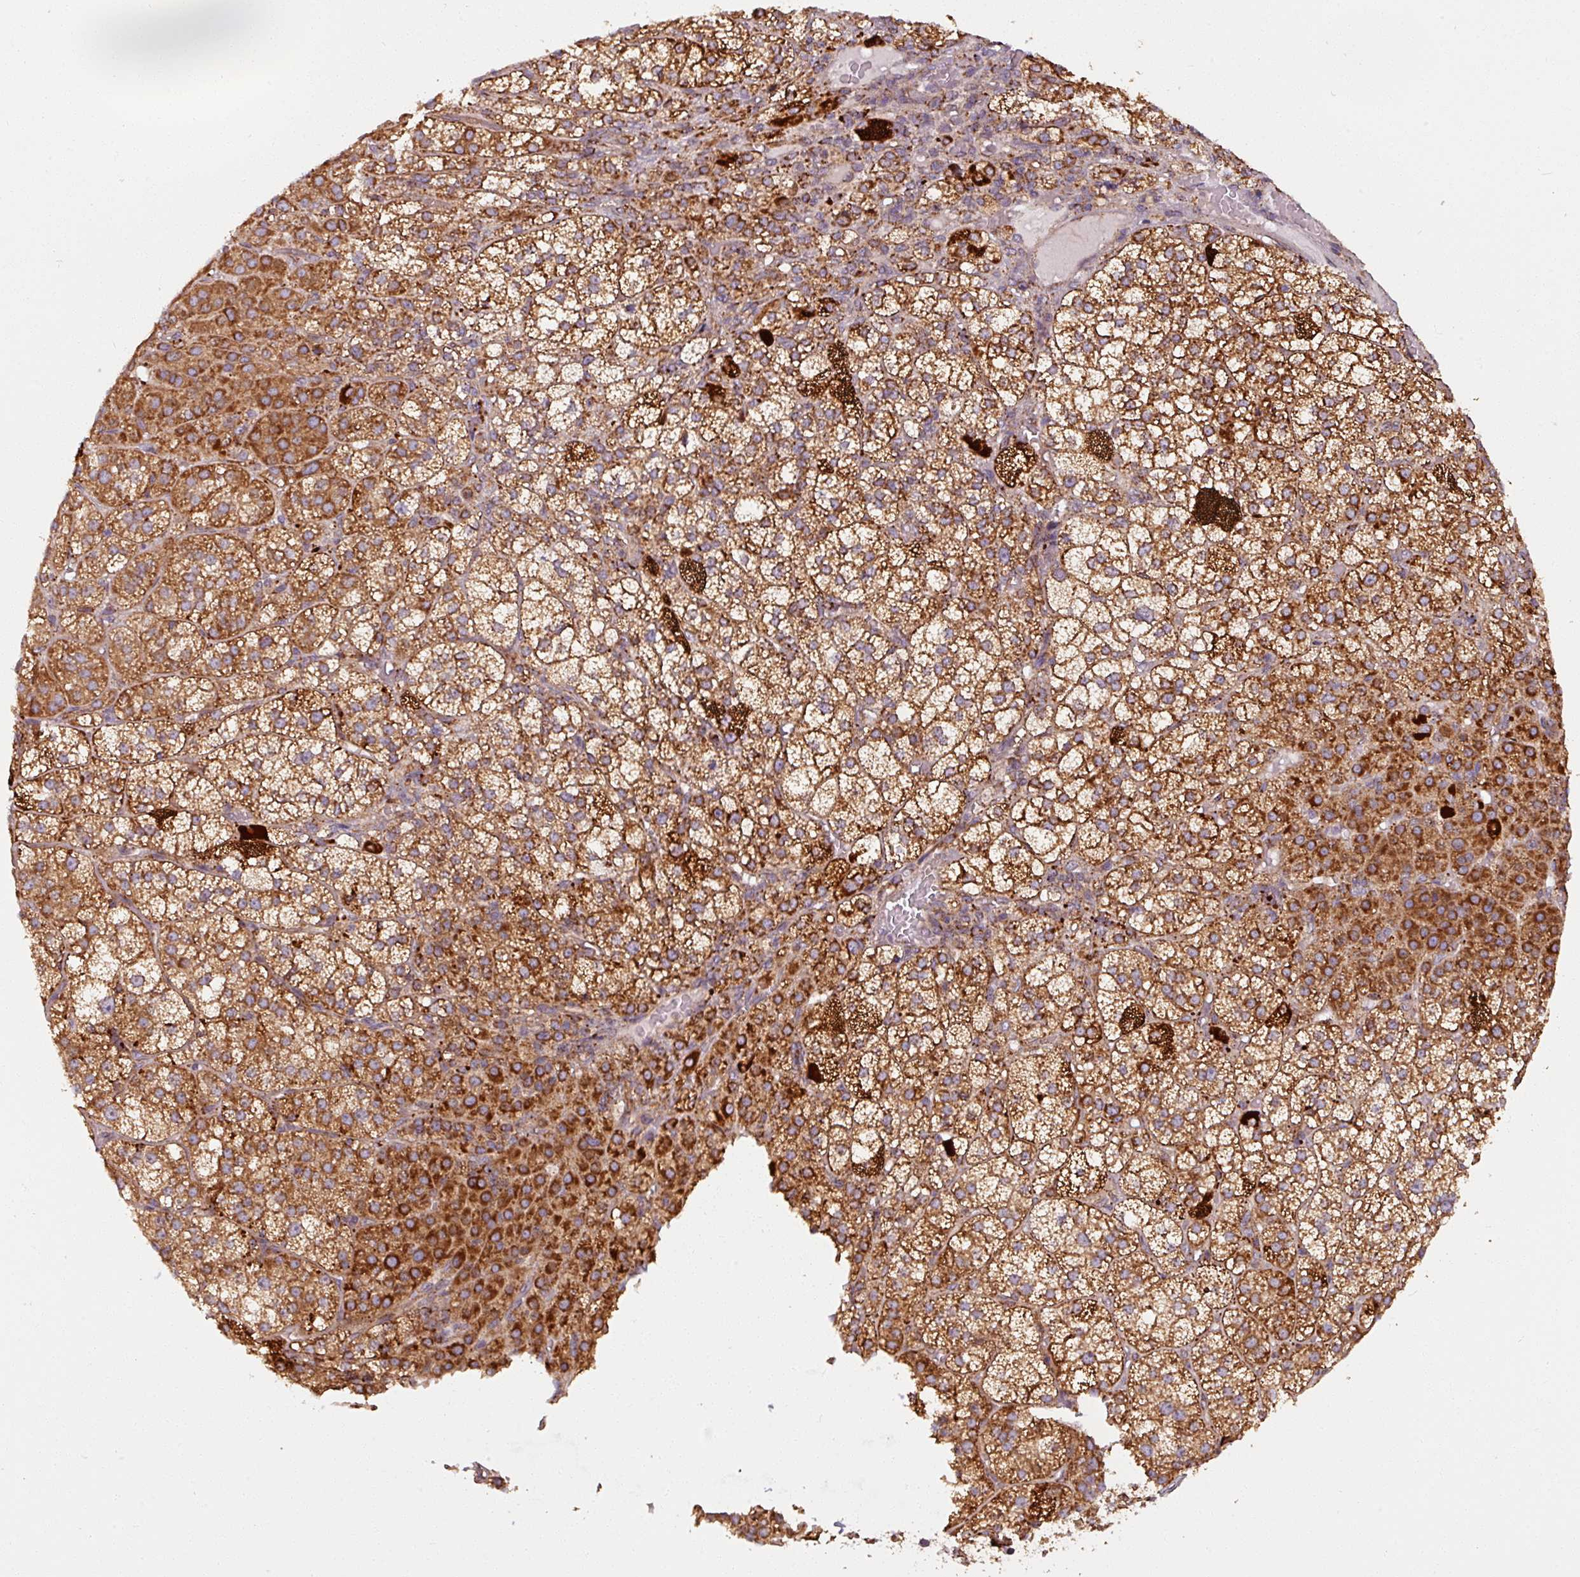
{"staining": {"intensity": "strong", "quantity": ">75%", "location": "cytoplasmic/membranous"}, "tissue": "adrenal gland", "cell_type": "Glandular cells", "image_type": "normal", "snomed": [{"axis": "morphology", "description": "Normal tissue, NOS"}, {"axis": "topography", "description": "Adrenal gland"}], "caption": "About >75% of glandular cells in unremarkable adrenal gland reveal strong cytoplasmic/membranous protein positivity as visualized by brown immunohistochemical staining.", "gene": "MAGT1", "patient": {"sex": "female", "age": 60}}